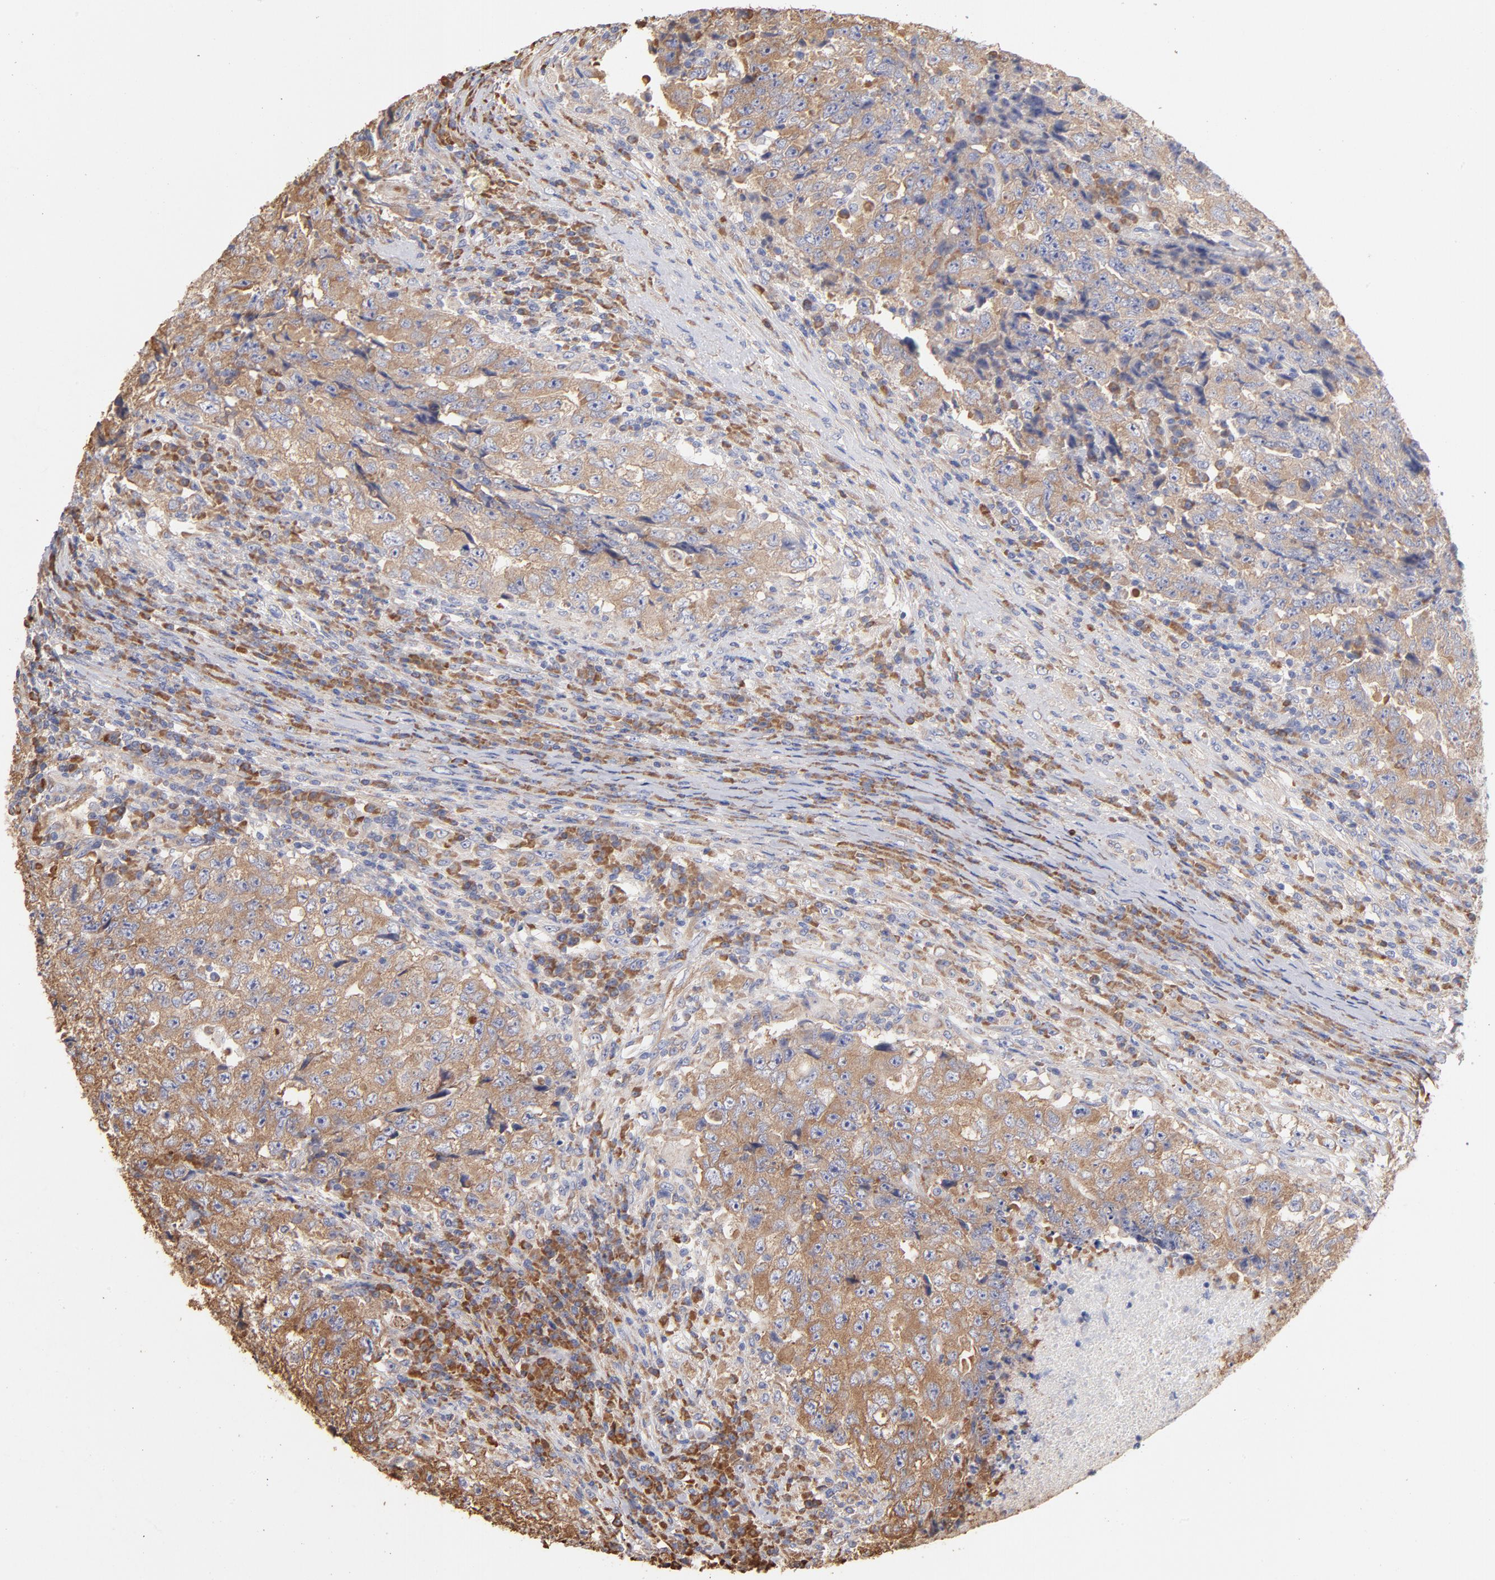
{"staining": {"intensity": "moderate", "quantity": ">75%", "location": "cytoplasmic/membranous"}, "tissue": "testis cancer", "cell_type": "Tumor cells", "image_type": "cancer", "snomed": [{"axis": "morphology", "description": "Necrosis, NOS"}, {"axis": "morphology", "description": "Carcinoma, Embryonal, NOS"}, {"axis": "topography", "description": "Testis"}], "caption": "IHC histopathology image of neoplastic tissue: human embryonal carcinoma (testis) stained using immunohistochemistry (IHC) displays medium levels of moderate protein expression localized specifically in the cytoplasmic/membranous of tumor cells, appearing as a cytoplasmic/membranous brown color.", "gene": "RPL9", "patient": {"sex": "male", "age": 19}}